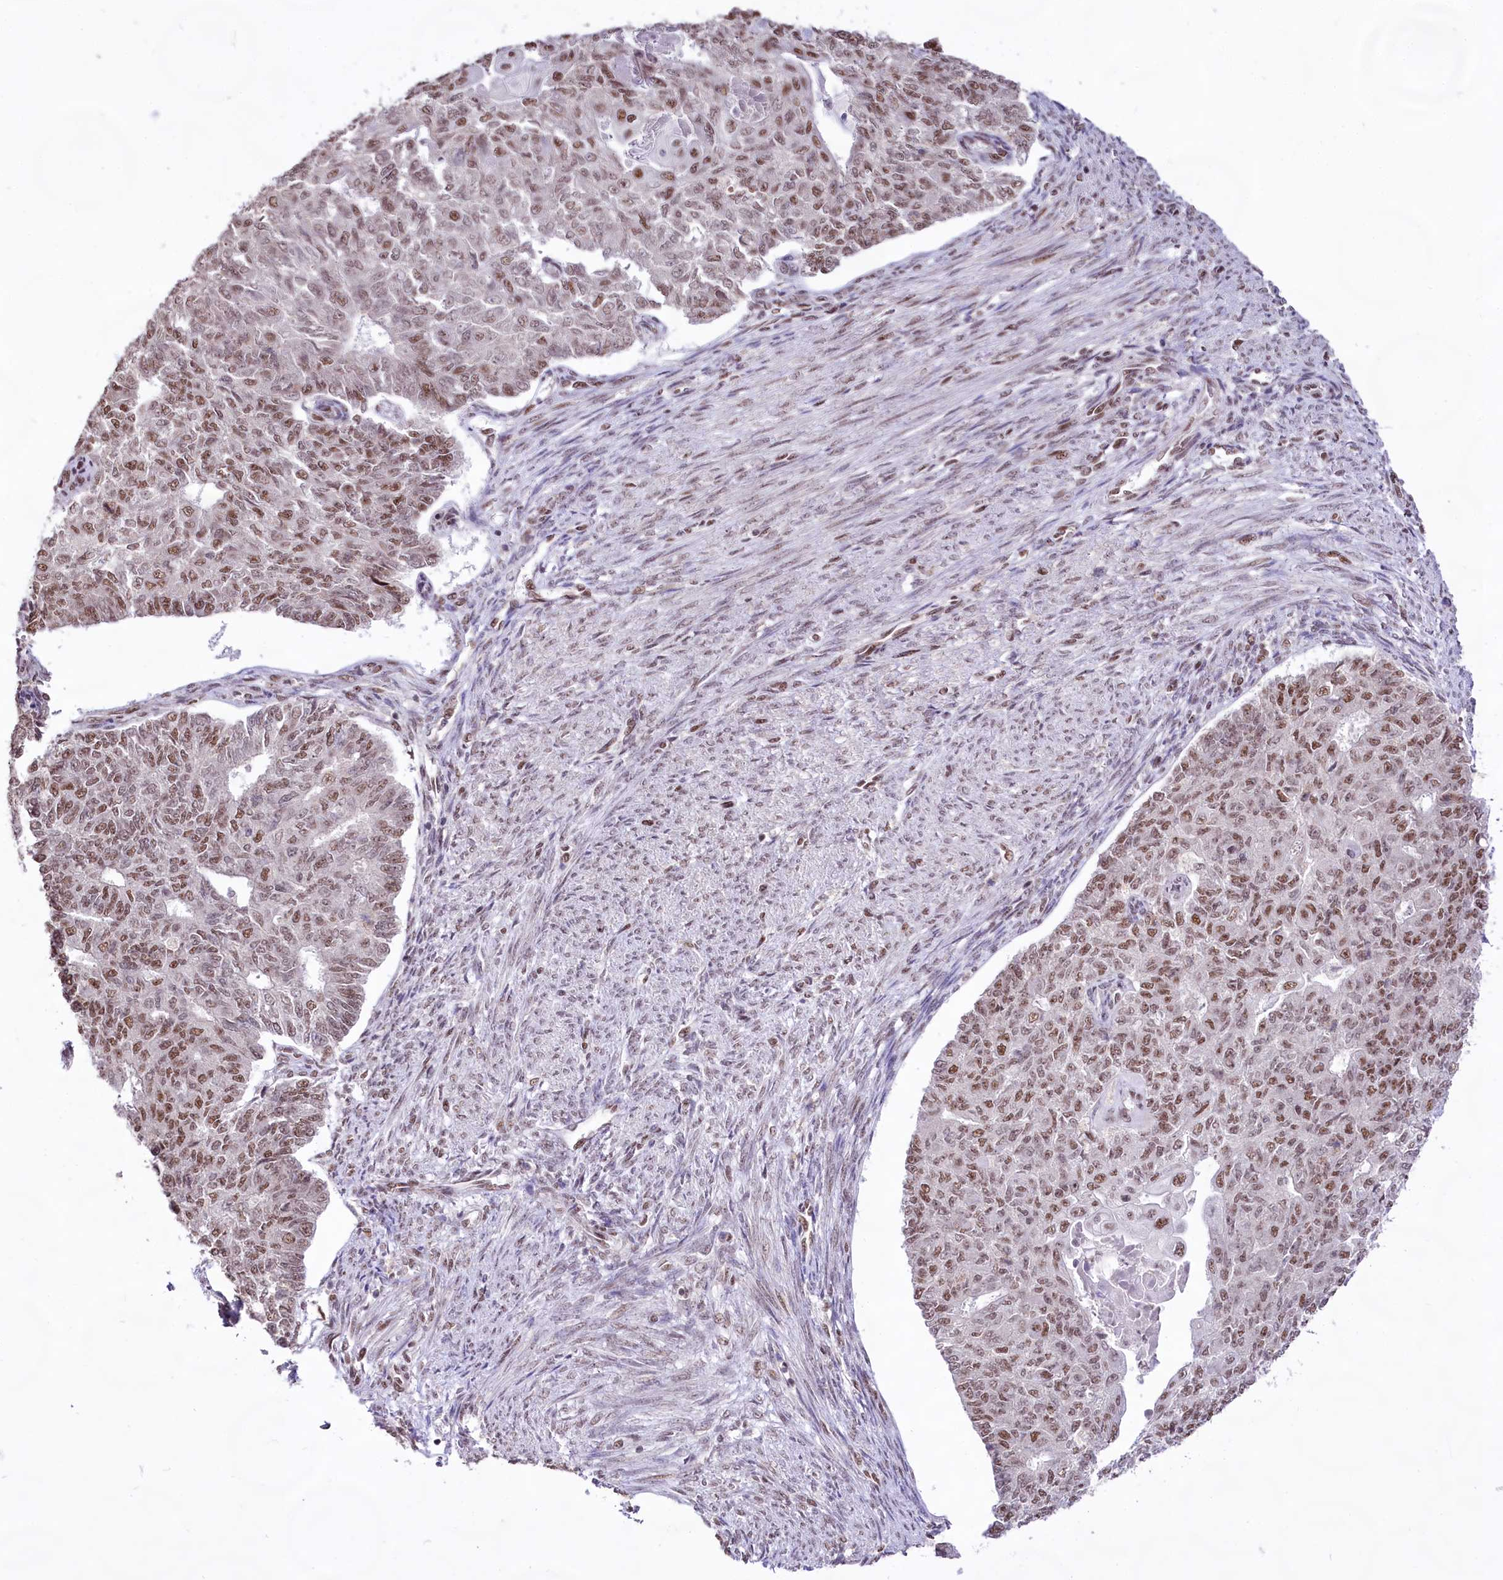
{"staining": {"intensity": "moderate", "quantity": ">75%", "location": "nuclear"}, "tissue": "endometrial cancer", "cell_type": "Tumor cells", "image_type": "cancer", "snomed": [{"axis": "morphology", "description": "Adenocarcinoma, NOS"}, {"axis": "topography", "description": "Endometrium"}], "caption": "Tumor cells display medium levels of moderate nuclear expression in about >75% of cells in human adenocarcinoma (endometrial).", "gene": "HIRA", "patient": {"sex": "female", "age": 32}}